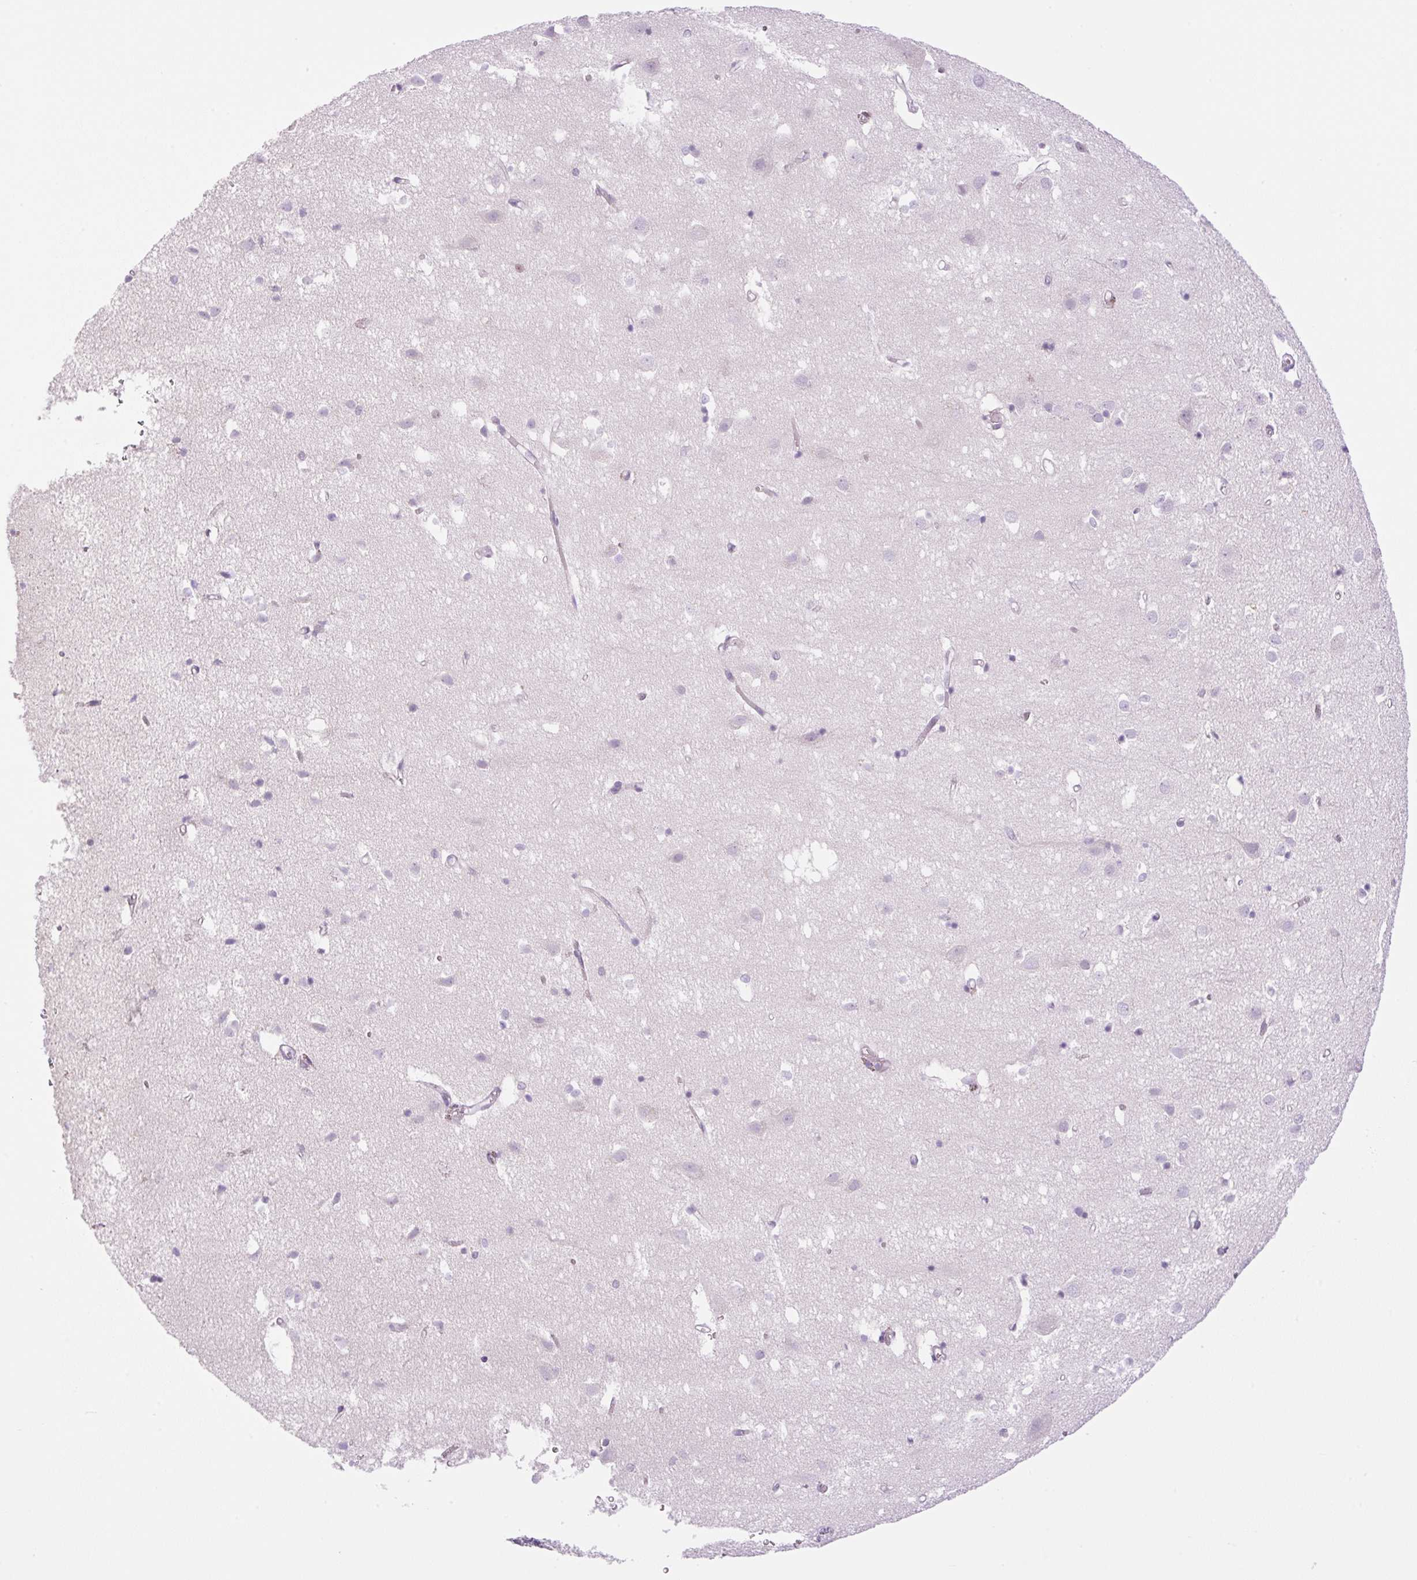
{"staining": {"intensity": "negative", "quantity": "none", "location": "none"}, "tissue": "cerebral cortex", "cell_type": "Endothelial cells", "image_type": "normal", "snomed": [{"axis": "morphology", "description": "Normal tissue, NOS"}, {"axis": "topography", "description": "Cerebral cortex"}], "caption": "DAB immunohistochemical staining of unremarkable human cerebral cortex demonstrates no significant expression in endothelial cells. The staining is performed using DAB brown chromogen with nuclei counter-stained in using hematoxylin.", "gene": "PALM3", "patient": {"sex": "male", "age": 70}}